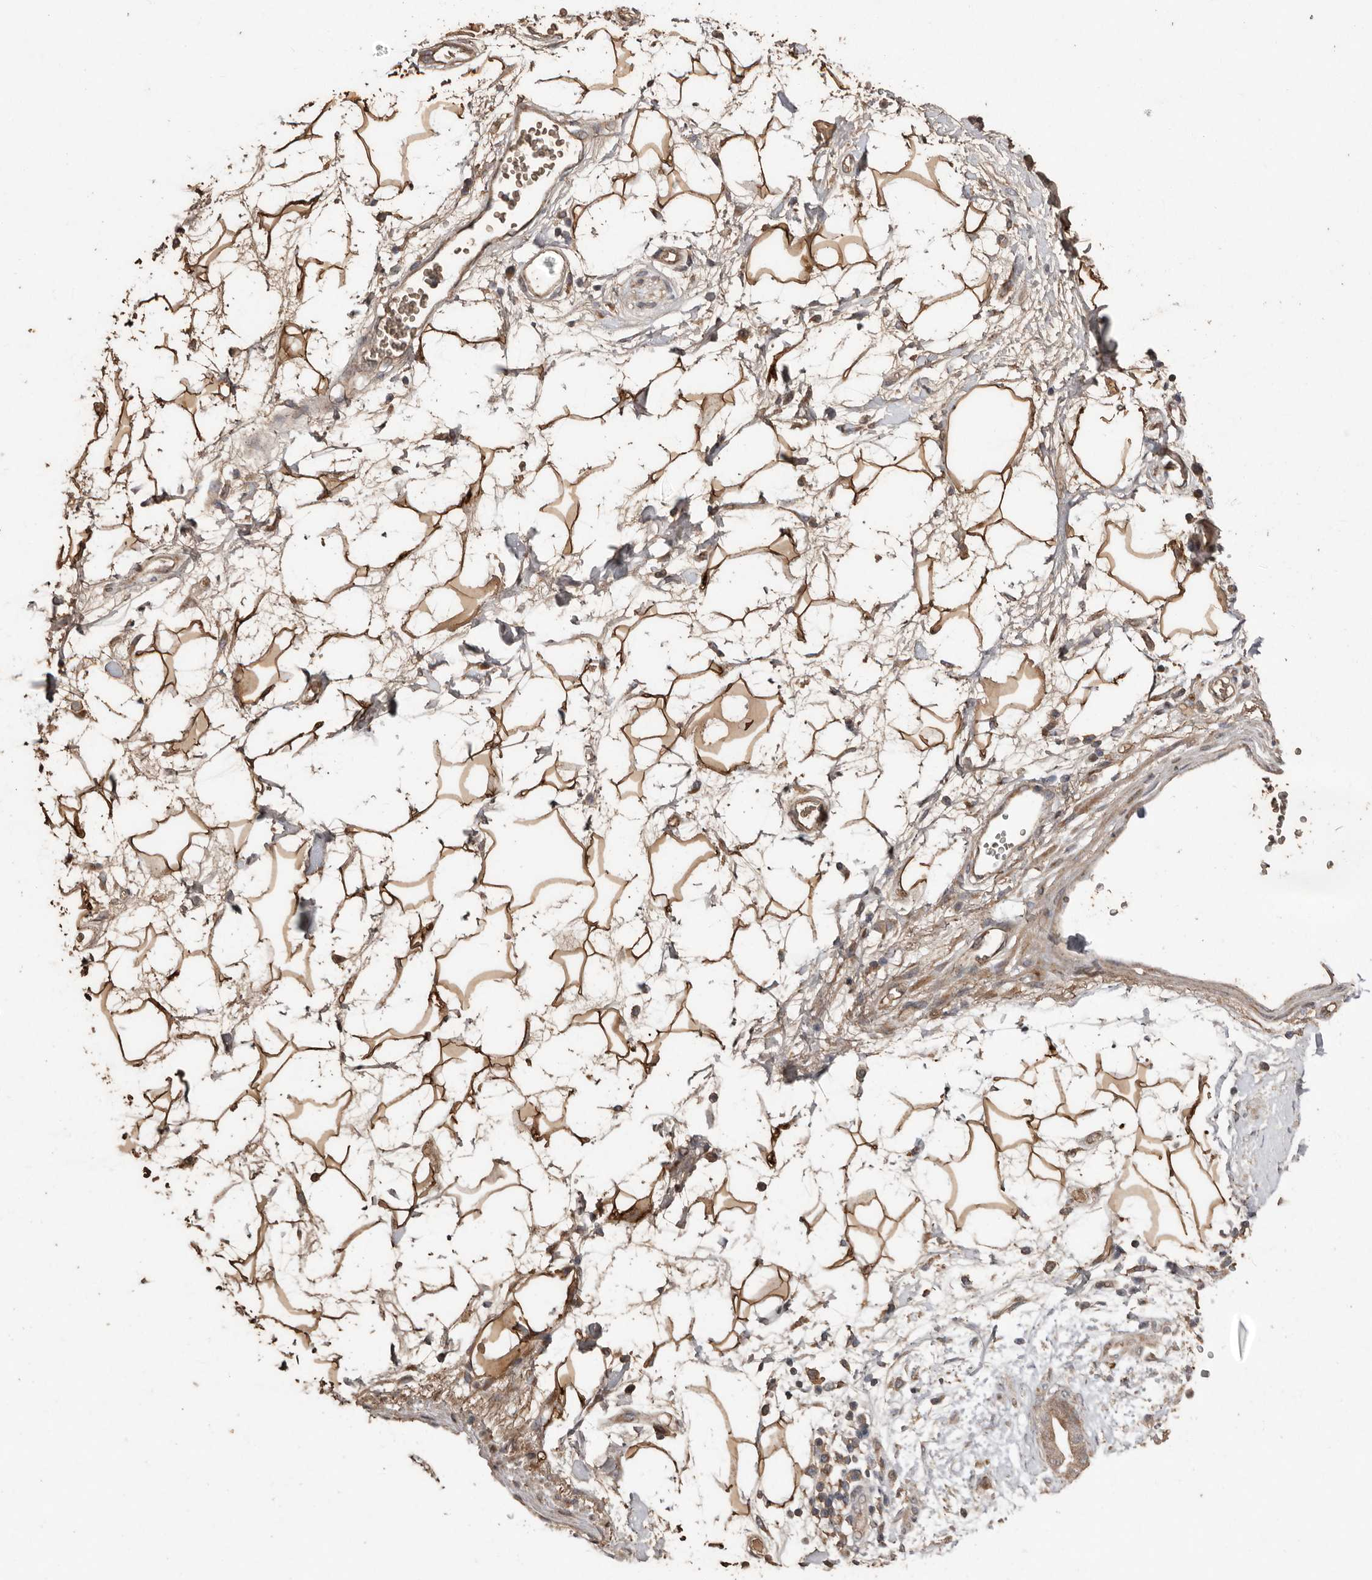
{"staining": {"intensity": "strong", "quantity": ">75%", "location": "cytoplasmic/membranous"}, "tissue": "adipose tissue", "cell_type": "Adipocytes", "image_type": "normal", "snomed": [{"axis": "morphology", "description": "Normal tissue, NOS"}, {"axis": "morphology", "description": "Adenocarcinoma, NOS"}, {"axis": "topography", "description": "Duodenum"}, {"axis": "topography", "description": "Peripheral nerve tissue"}], "caption": "Immunohistochemical staining of normal human adipose tissue exhibits high levels of strong cytoplasmic/membranous expression in approximately >75% of adipocytes.", "gene": "RANBP17", "patient": {"sex": "female", "age": 60}}